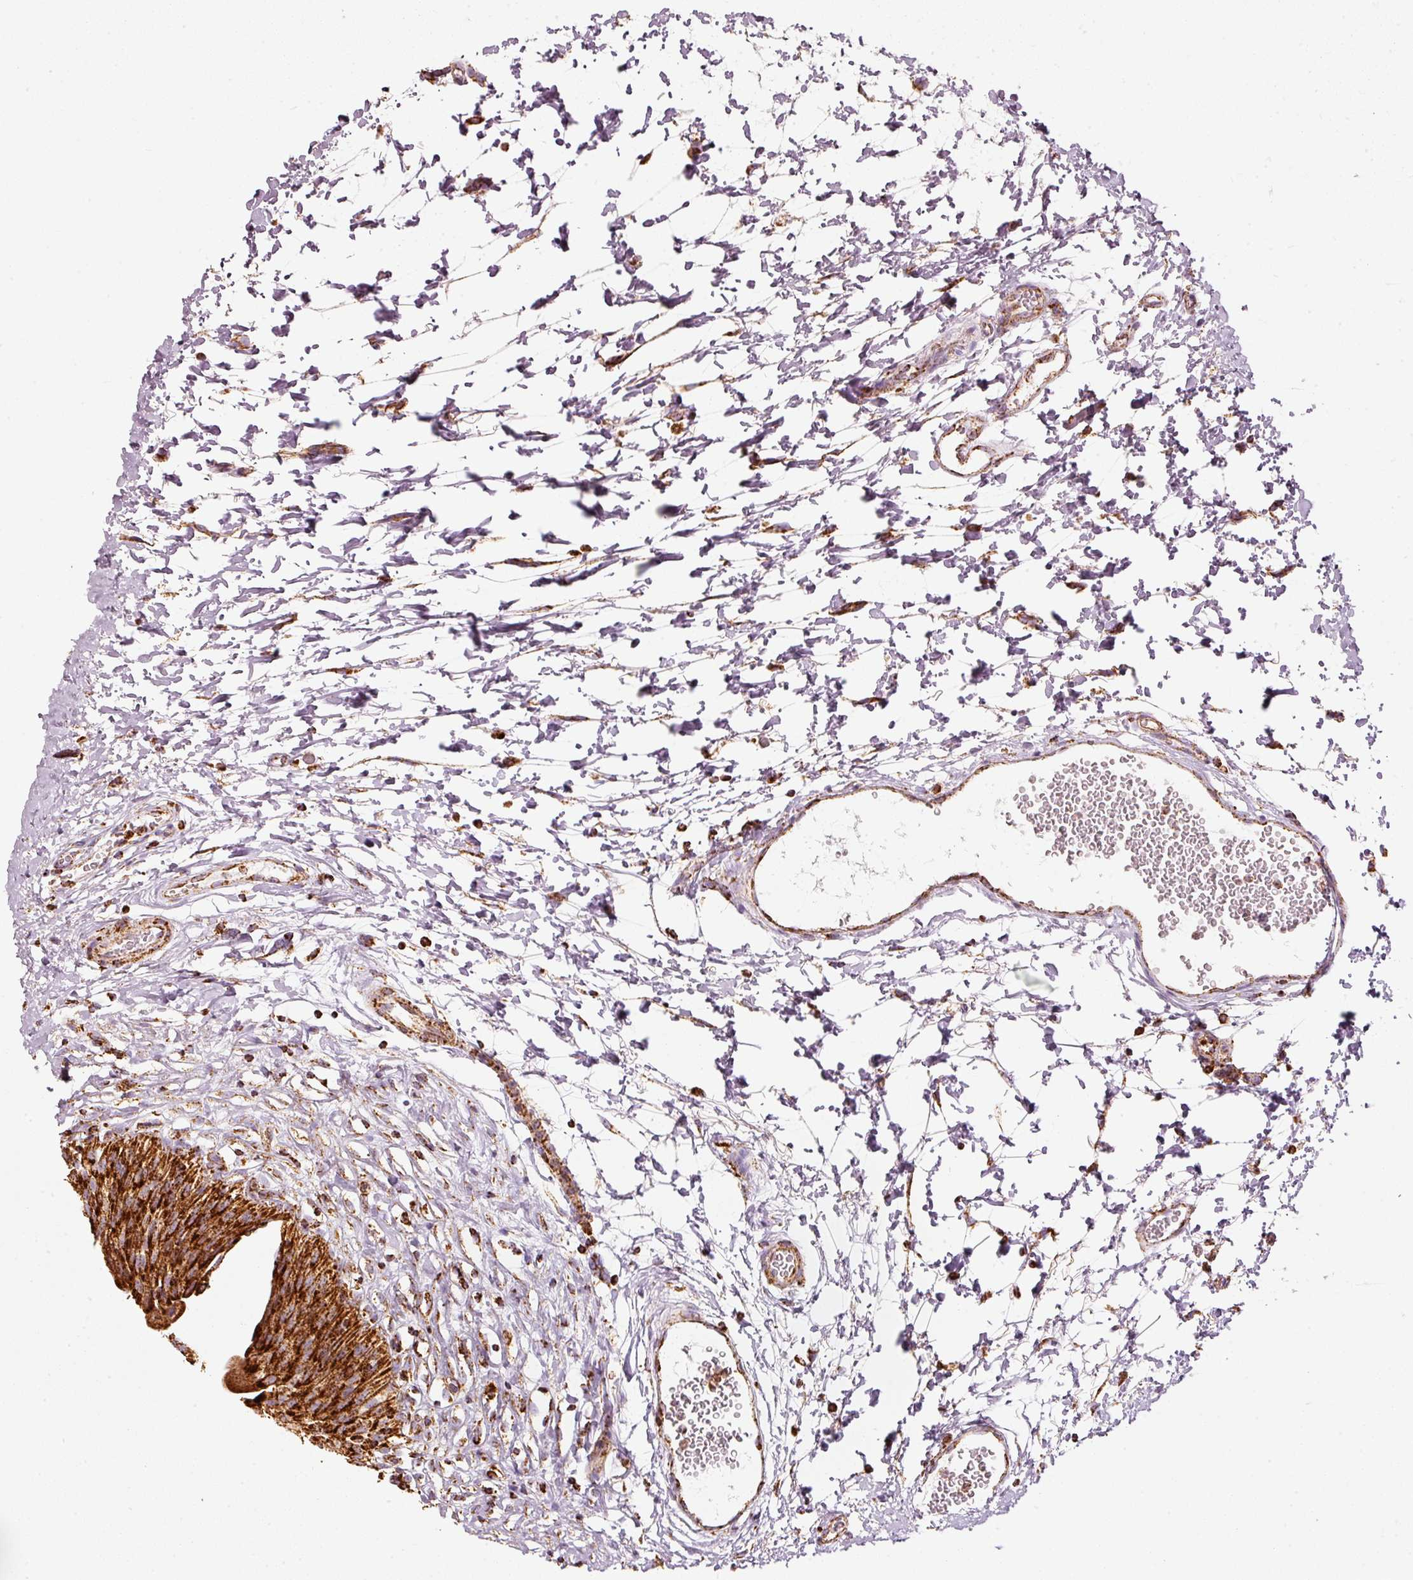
{"staining": {"intensity": "strong", "quantity": ">75%", "location": "cytoplasmic/membranous"}, "tissue": "urinary bladder", "cell_type": "Urothelial cells", "image_type": "normal", "snomed": [{"axis": "morphology", "description": "Normal tissue, NOS"}, {"axis": "topography", "description": "Urinary bladder"}], "caption": "The micrograph demonstrates a brown stain indicating the presence of a protein in the cytoplasmic/membranous of urothelial cells in urinary bladder.", "gene": "MT", "patient": {"sex": "male", "age": 51}}